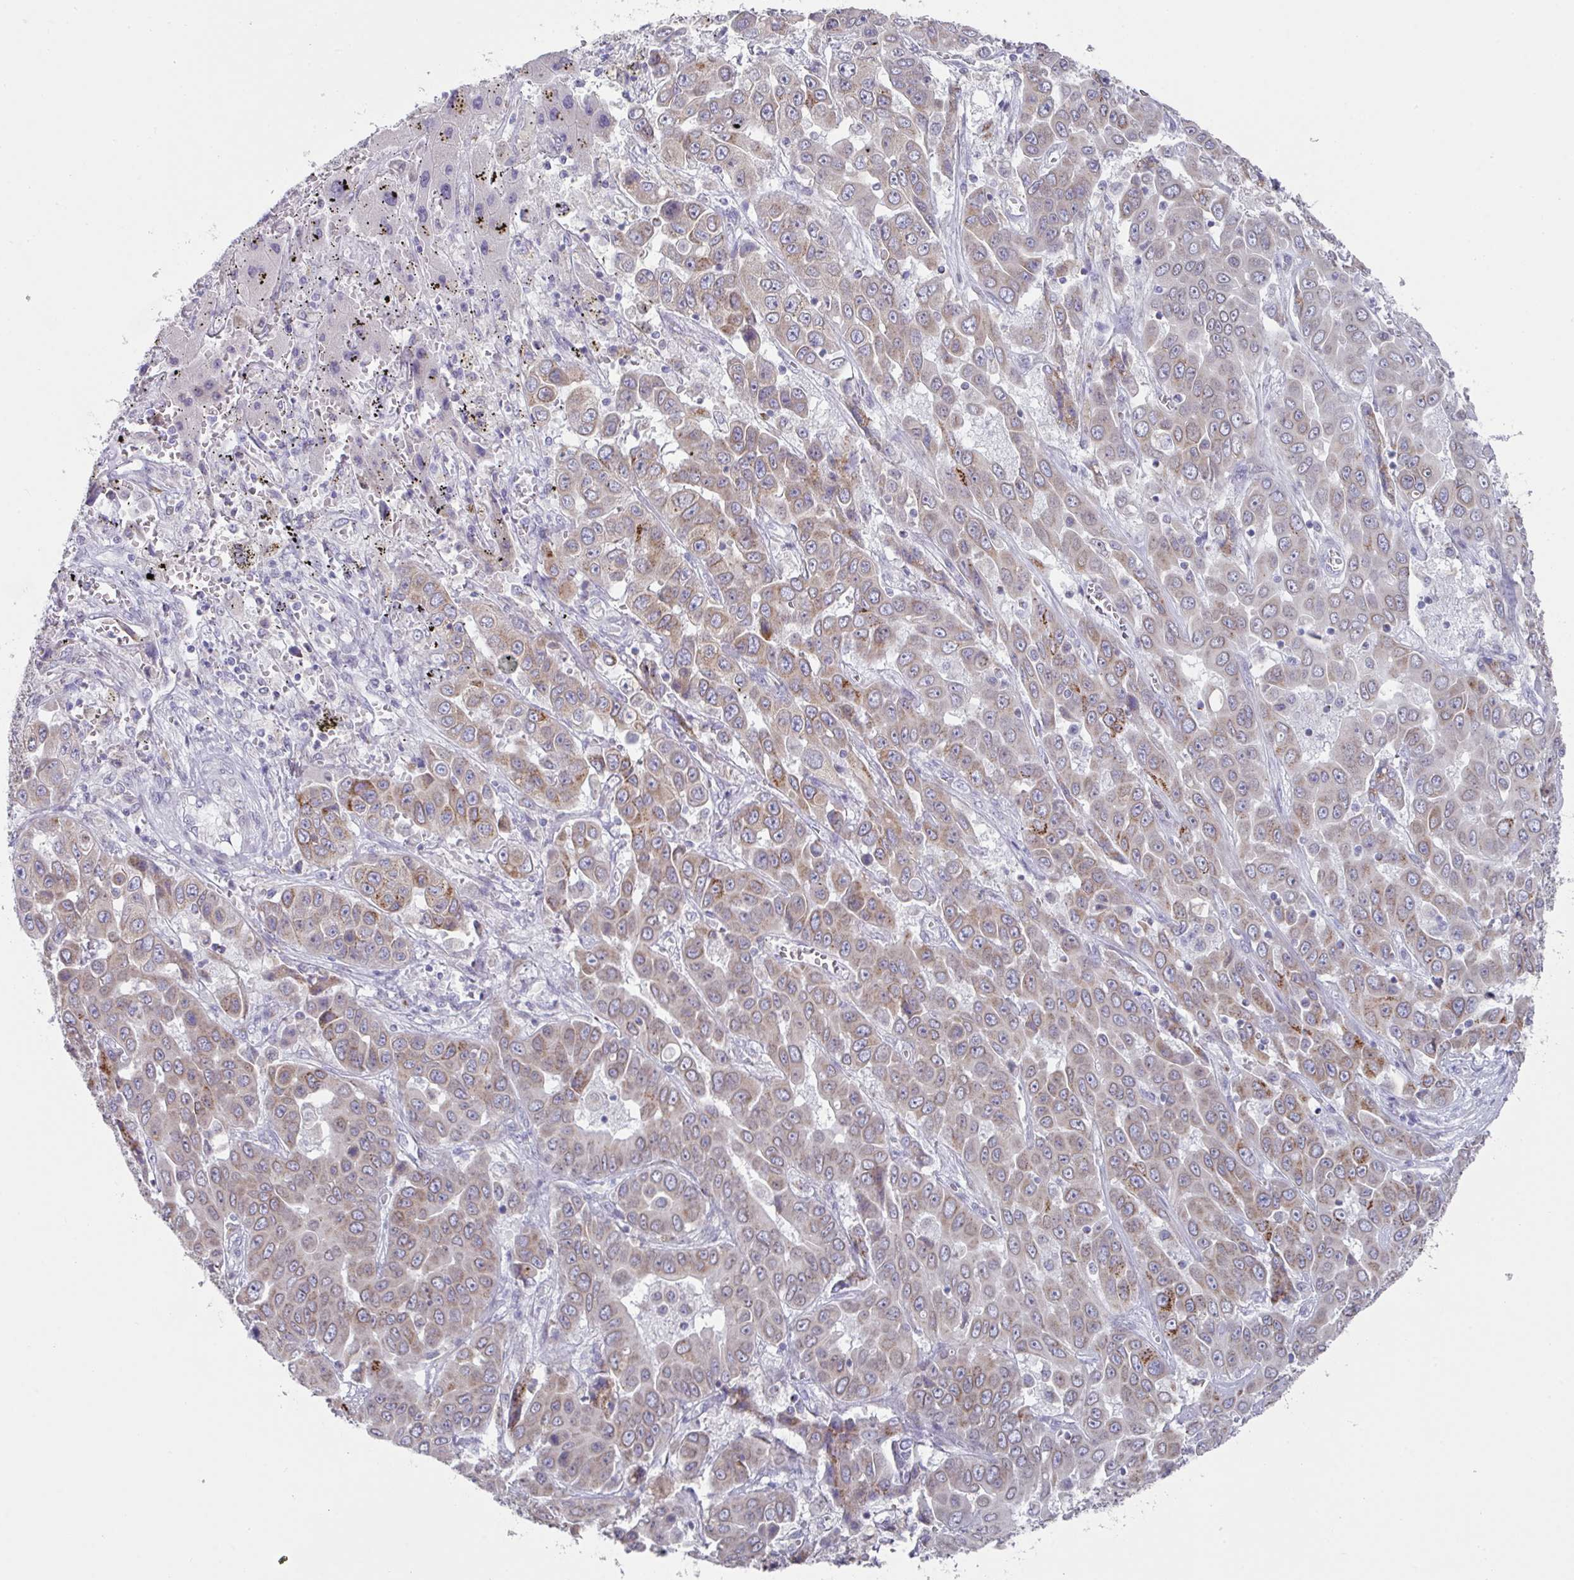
{"staining": {"intensity": "weak", "quantity": "<25%", "location": "cytoplasmic/membranous"}, "tissue": "liver cancer", "cell_type": "Tumor cells", "image_type": "cancer", "snomed": [{"axis": "morphology", "description": "Cholangiocarcinoma"}, {"axis": "topography", "description": "Liver"}], "caption": "Immunohistochemistry (IHC) photomicrograph of neoplastic tissue: human liver cancer (cholangiocarcinoma) stained with DAB (3,3'-diaminobenzidine) reveals no significant protein staining in tumor cells.", "gene": "VKORC1L1", "patient": {"sex": "female", "age": 52}}